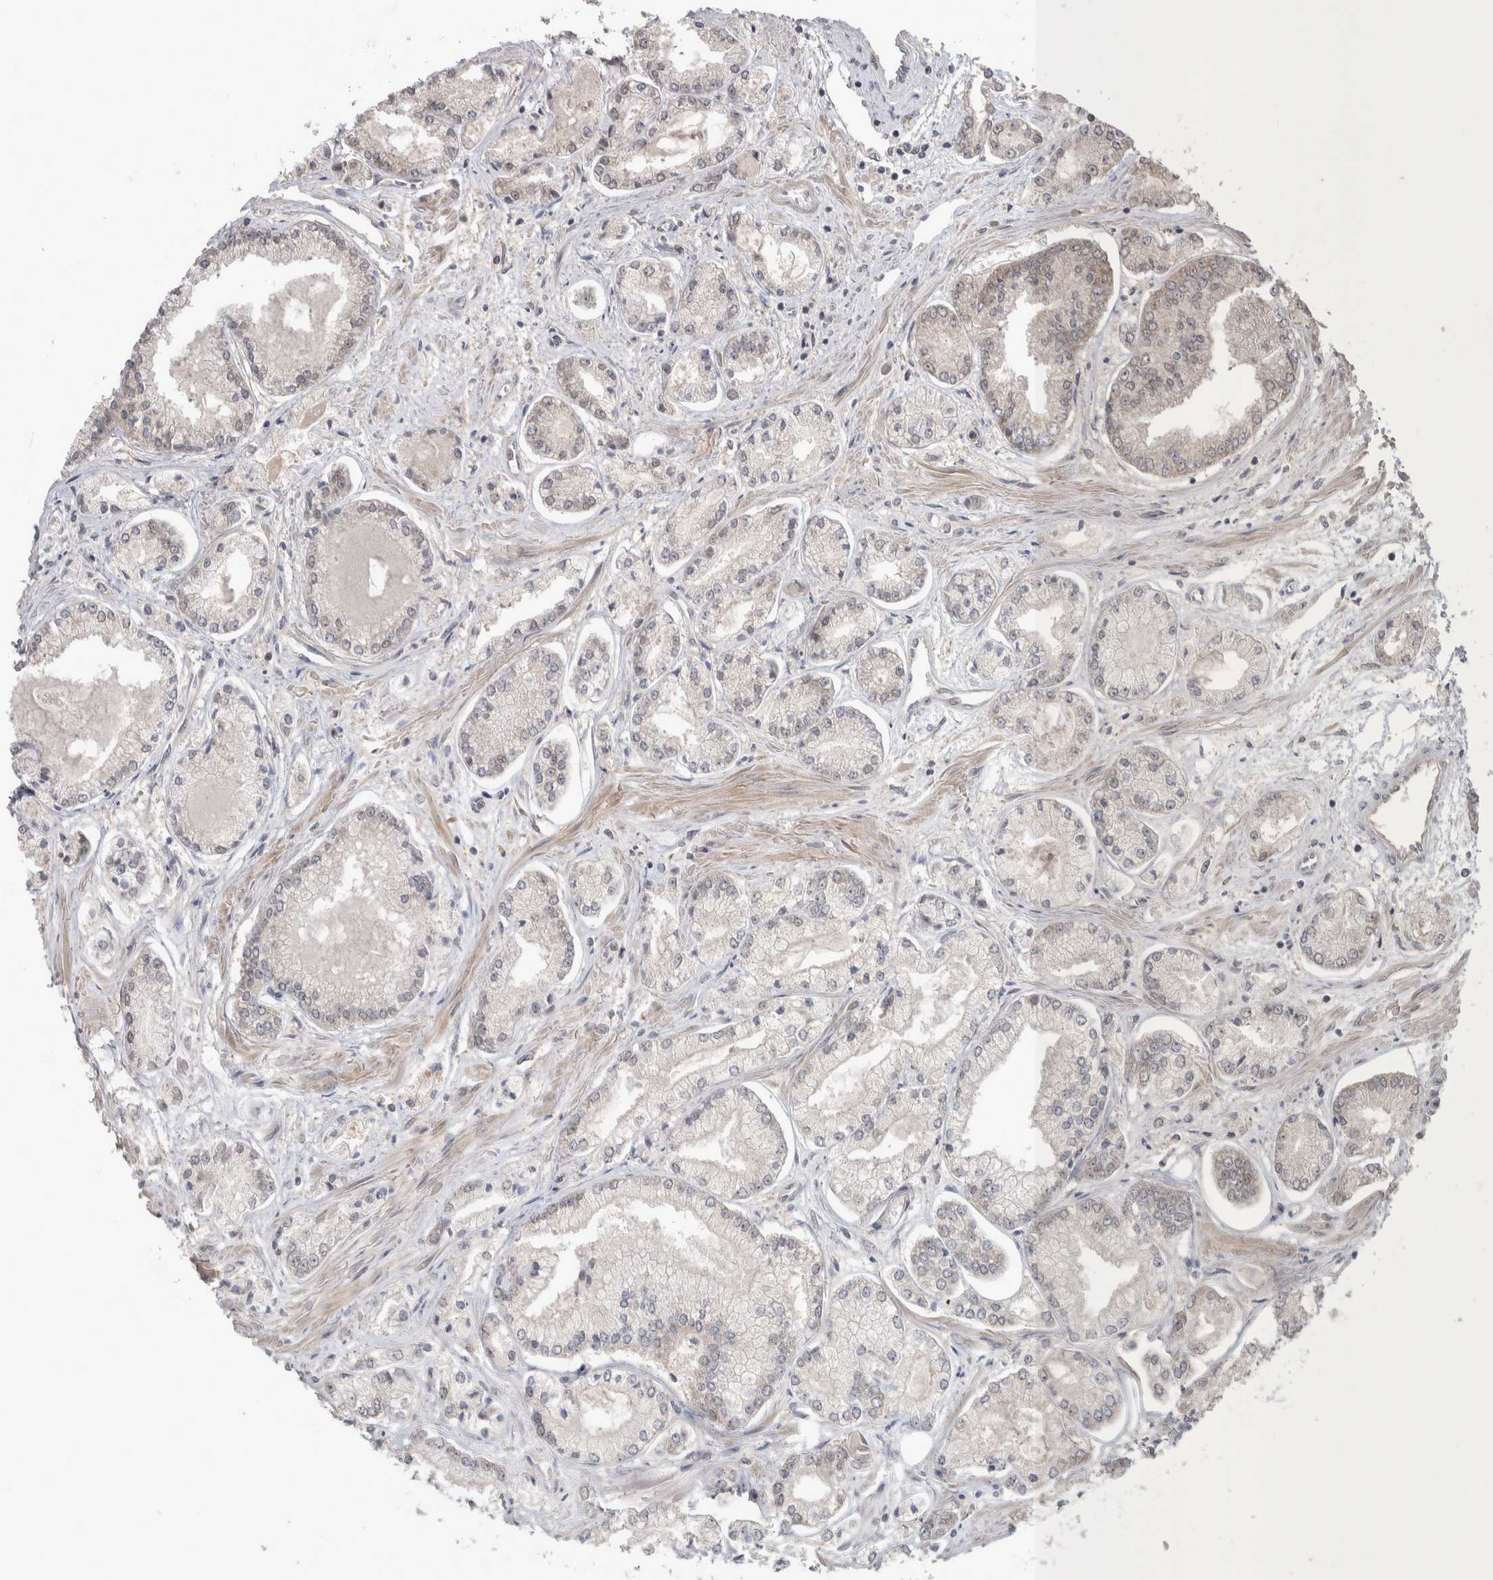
{"staining": {"intensity": "weak", "quantity": "<25%", "location": "cytoplasmic/membranous"}, "tissue": "prostate cancer", "cell_type": "Tumor cells", "image_type": "cancer", "snomed": [{"axis": "morphology", "description": "Adenocarcinoma, Low grade"}, {"axis": "topography", "description": "Prostate"}], "caption": "Tumor cells are negative for protein expression in human prostate cancer.", "gene": "CUL2", "patient": {"sex": "male", "age": 52}}